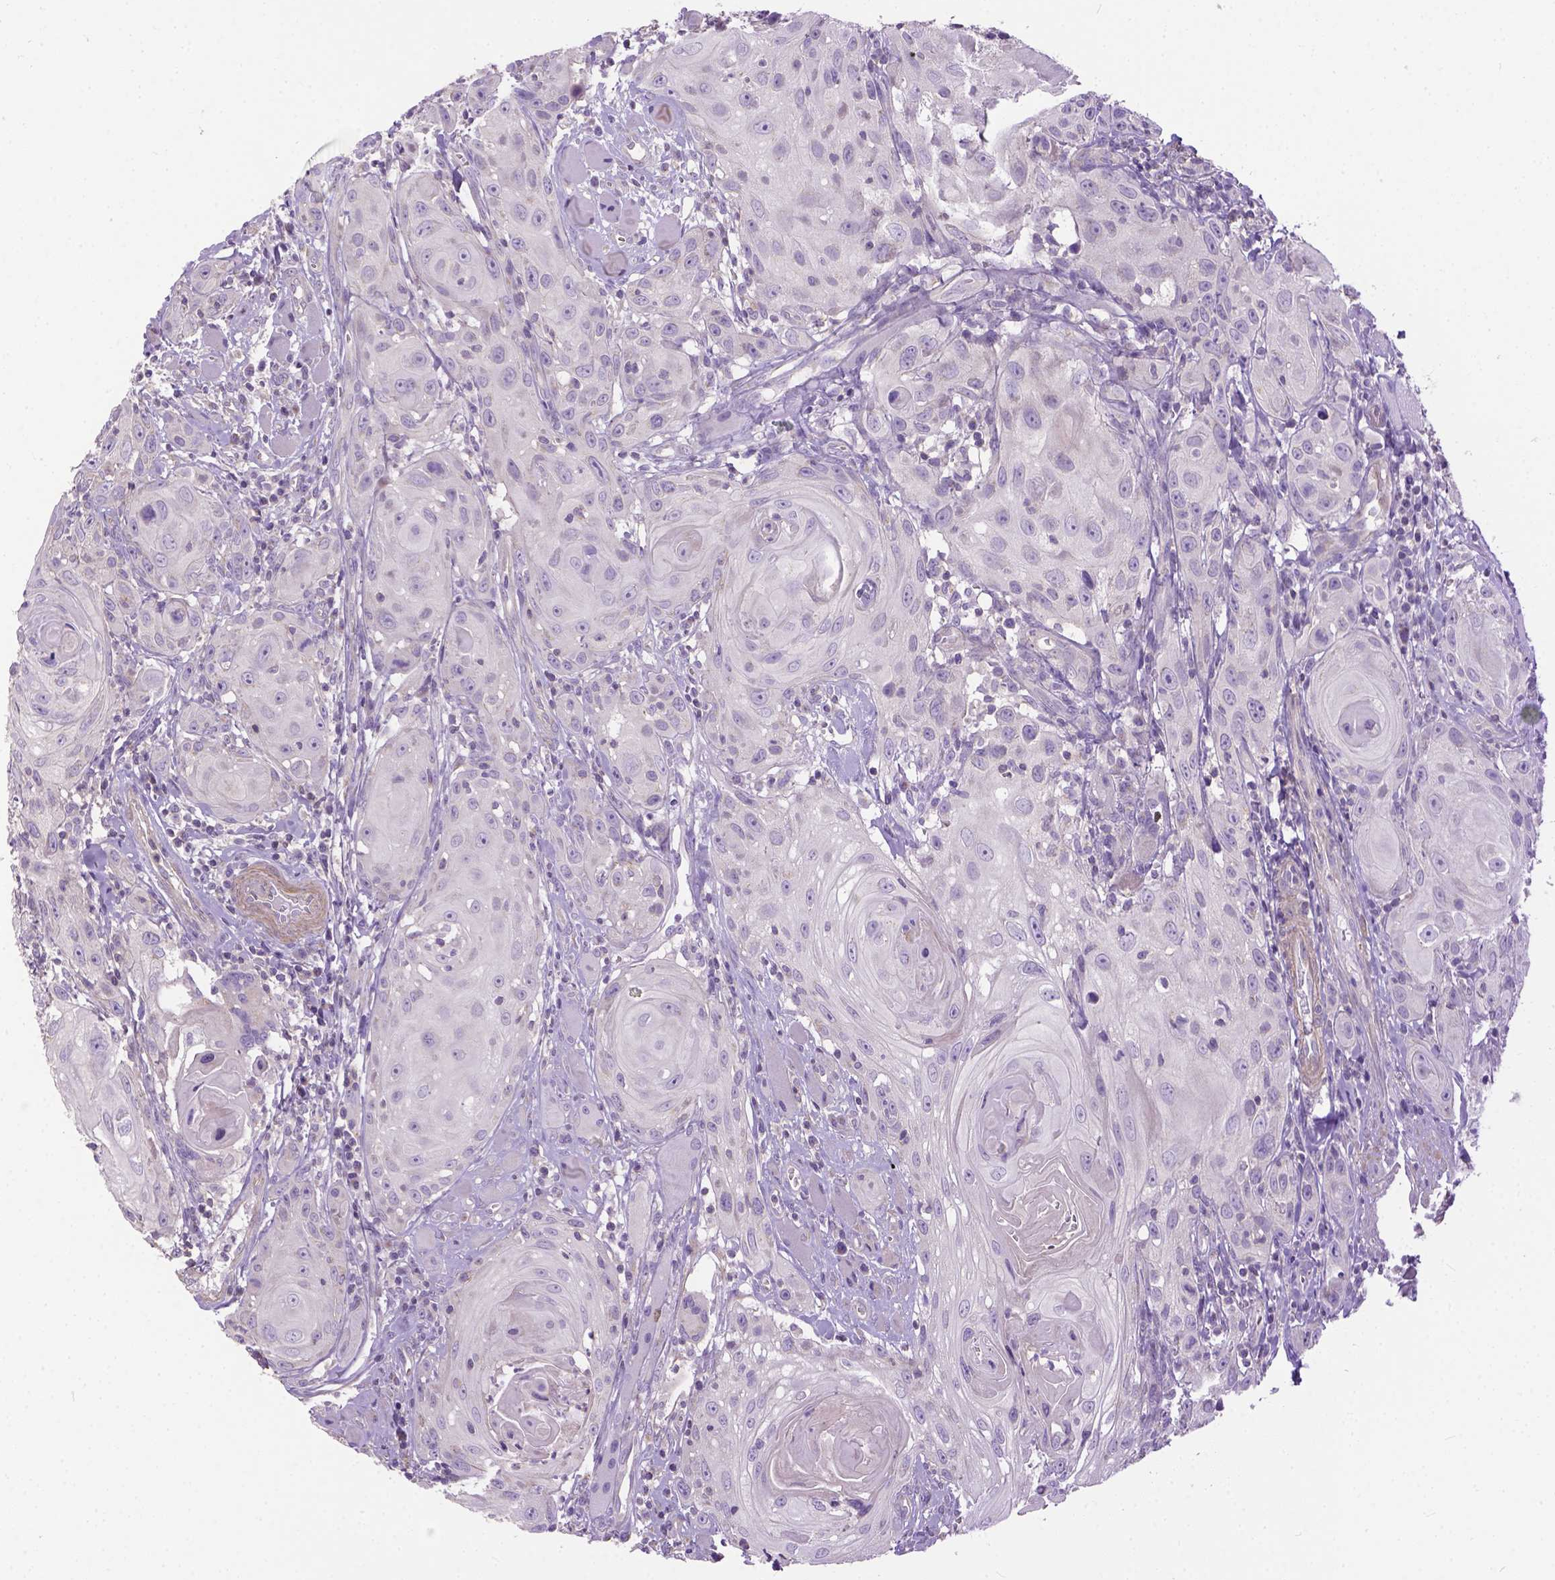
{"staining": {"intensity": "negative", "quantity": "none", "location": "none"}, "tissue": "head and neck cancer", "cell_type": "Tumor cells", "image_type": "cancer", "snomed": [{"axis": "morphology", "description": "Squamous cell carcinoma, NOS"}, {"axis": "topography", "description": "Head-Neck"}], "caption": "A high-resolution histopathology image shows immunohistochemistry (IHC) staining of head and neck squamous cell carcinoma, which reveals no significant expression in tumor cells. The staining is performed using DAB brown chromogen with nuclei counter-stained in using hematoxylin.", "gene": "BANF2", "patient": {"sex": "female", "age": 80}}